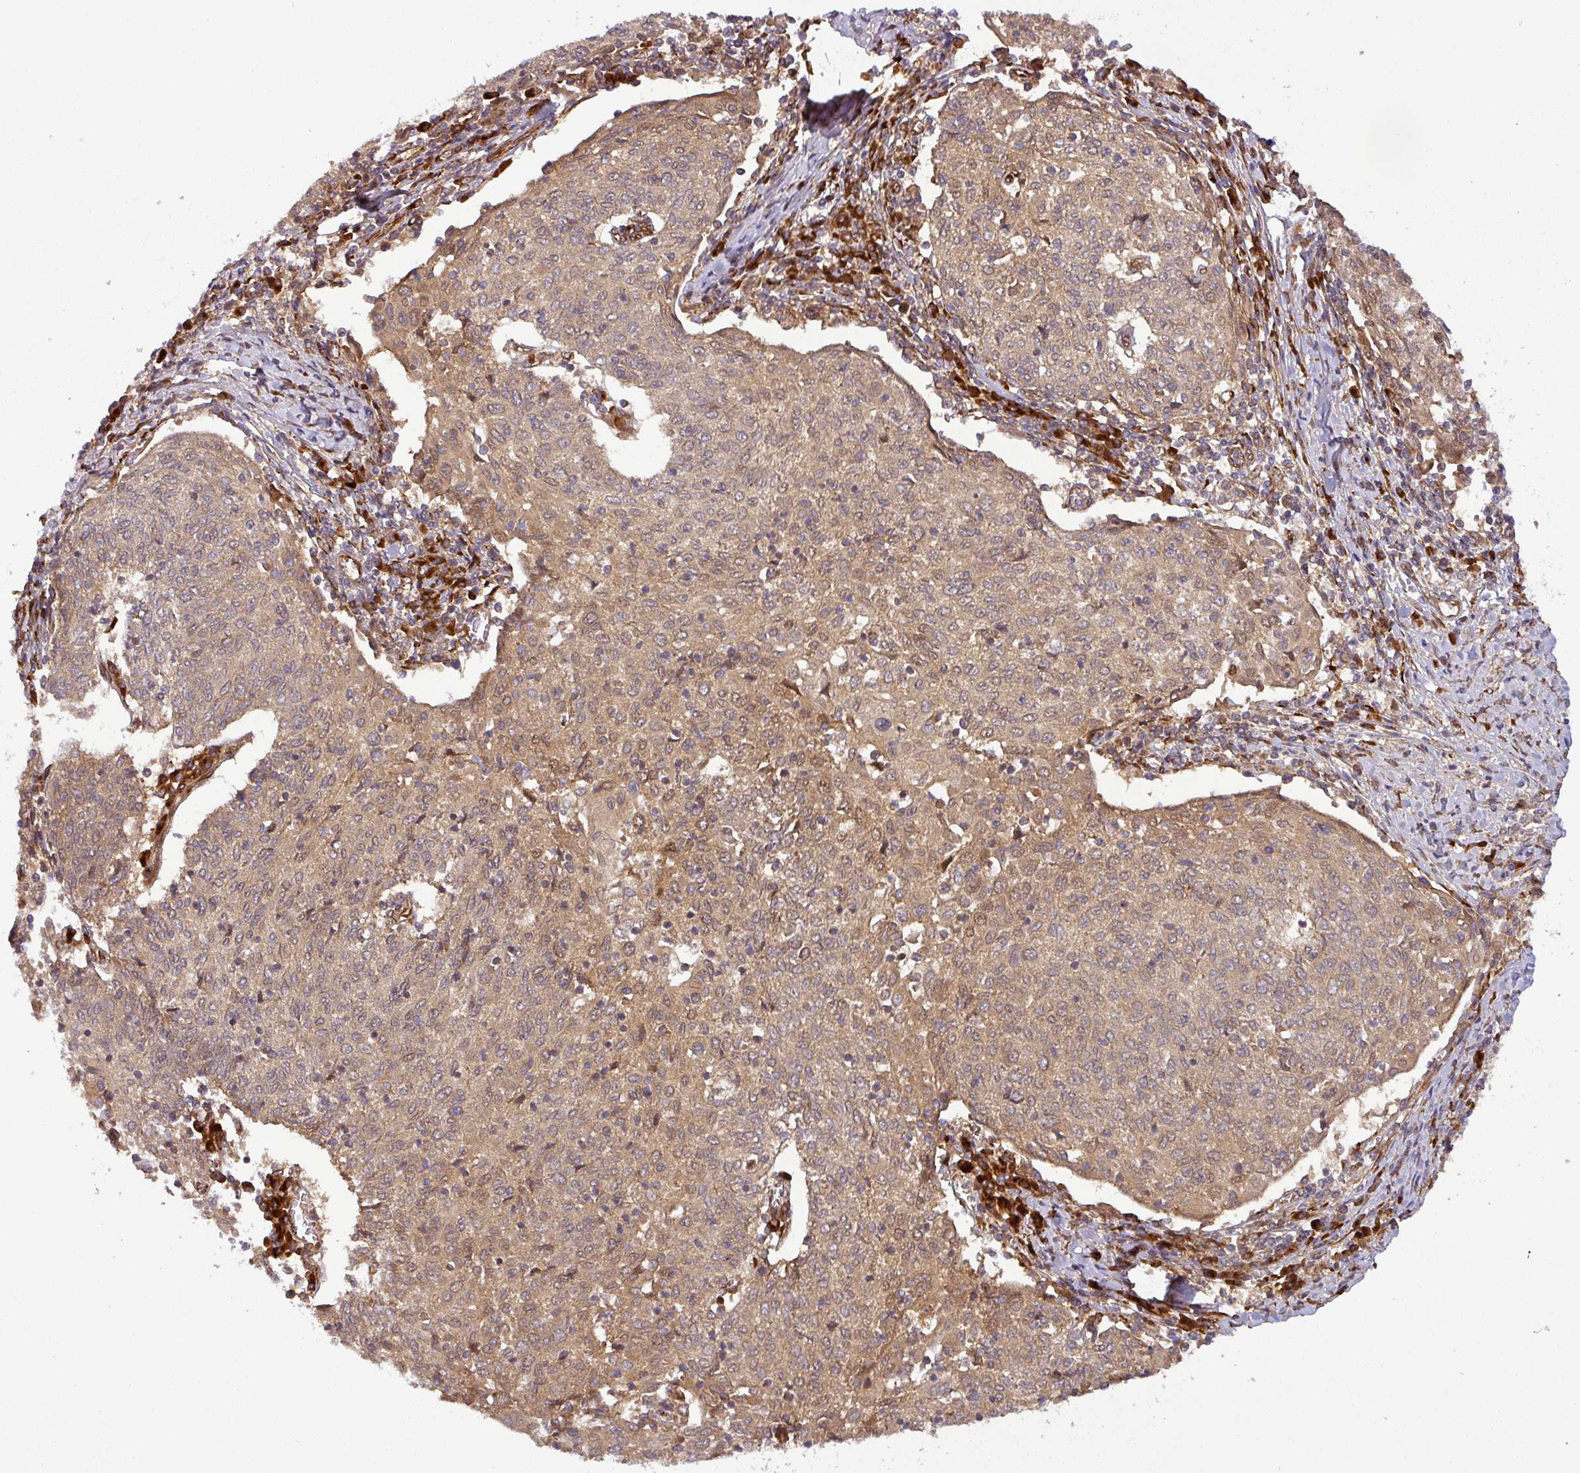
{"staining": {"intensity": "moderate", "quantity": ">75%", "location": "cytoplasmic/membranous"}, "tissue": "cervical cancer", "cell_type": "Tumor cells", "image_type": "cancer", "snomed": [{"axis": "morphology", "description": "Squamous cell carcinoma, NOS"}, {"axis": "topography", "description": "Cervix"}], "caption": "Moderate cytoplasmic/membranous protein positivity is present in approximately >75% of tumor cells in squamous cell carcinoma (cervical).", "gene": "ART1", "patient": {"sex": "female", "age": 52}}